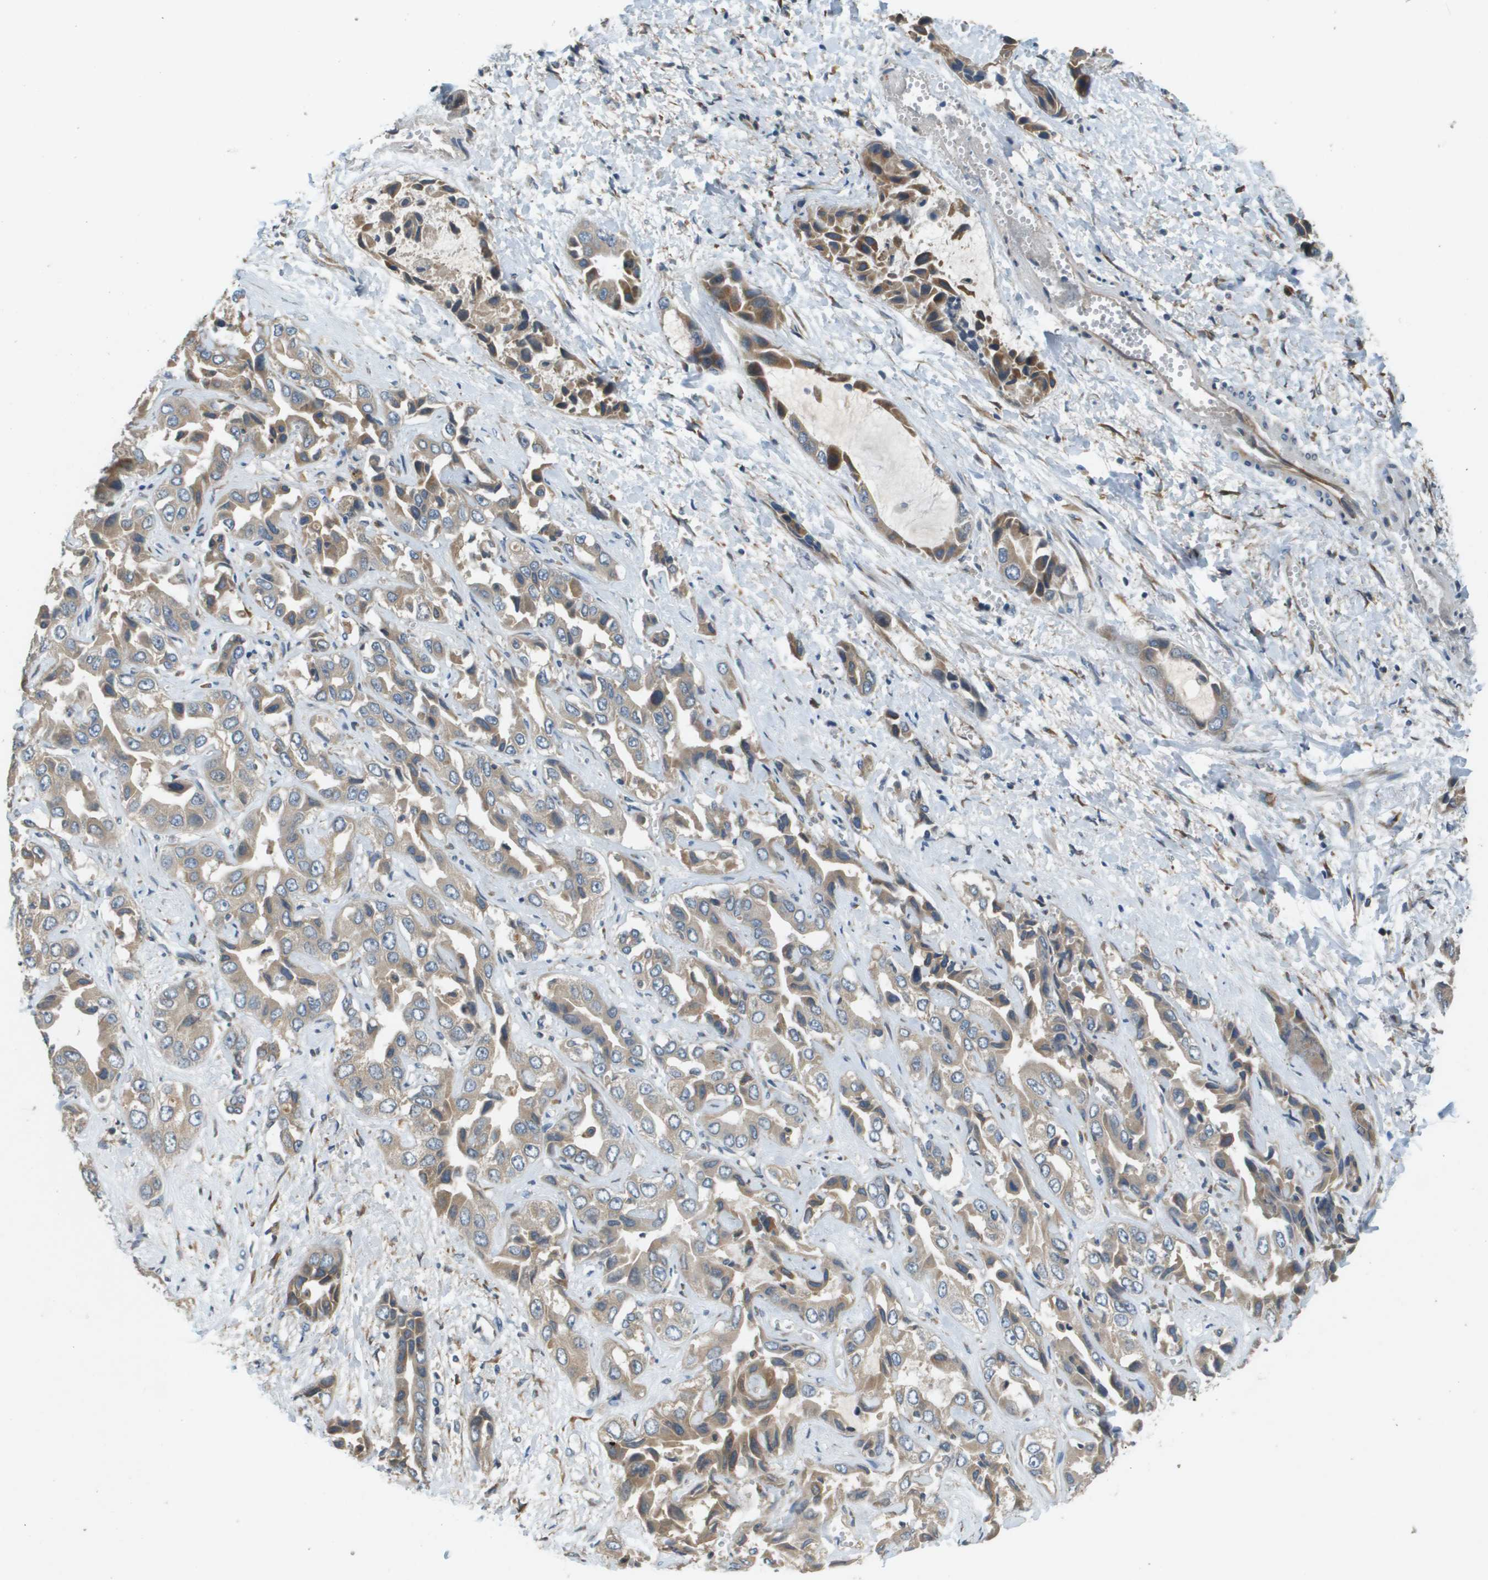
{"staining": {"intensity": "moderate", "quantity": "25%-75%", "location": "cytoplasmic/membranous"}, "tissue": "liver cancer", "cell_type": "Tumor cells", "image_type": "cancer", "snomed": [{"axis": "morphology", "description": "Cholangiocarcinoma"}, {"axis": "topography", "description": "Liver"}], "caption": "Brown immunohistochemical staining in cholangiocarcinoma (liver) shows moderate cytoplasmic/membranous staining in approximately 25%-75% of tumor cells.", "gene": "SAMSN1", "patient": {"sex": "female", "age": 52}}